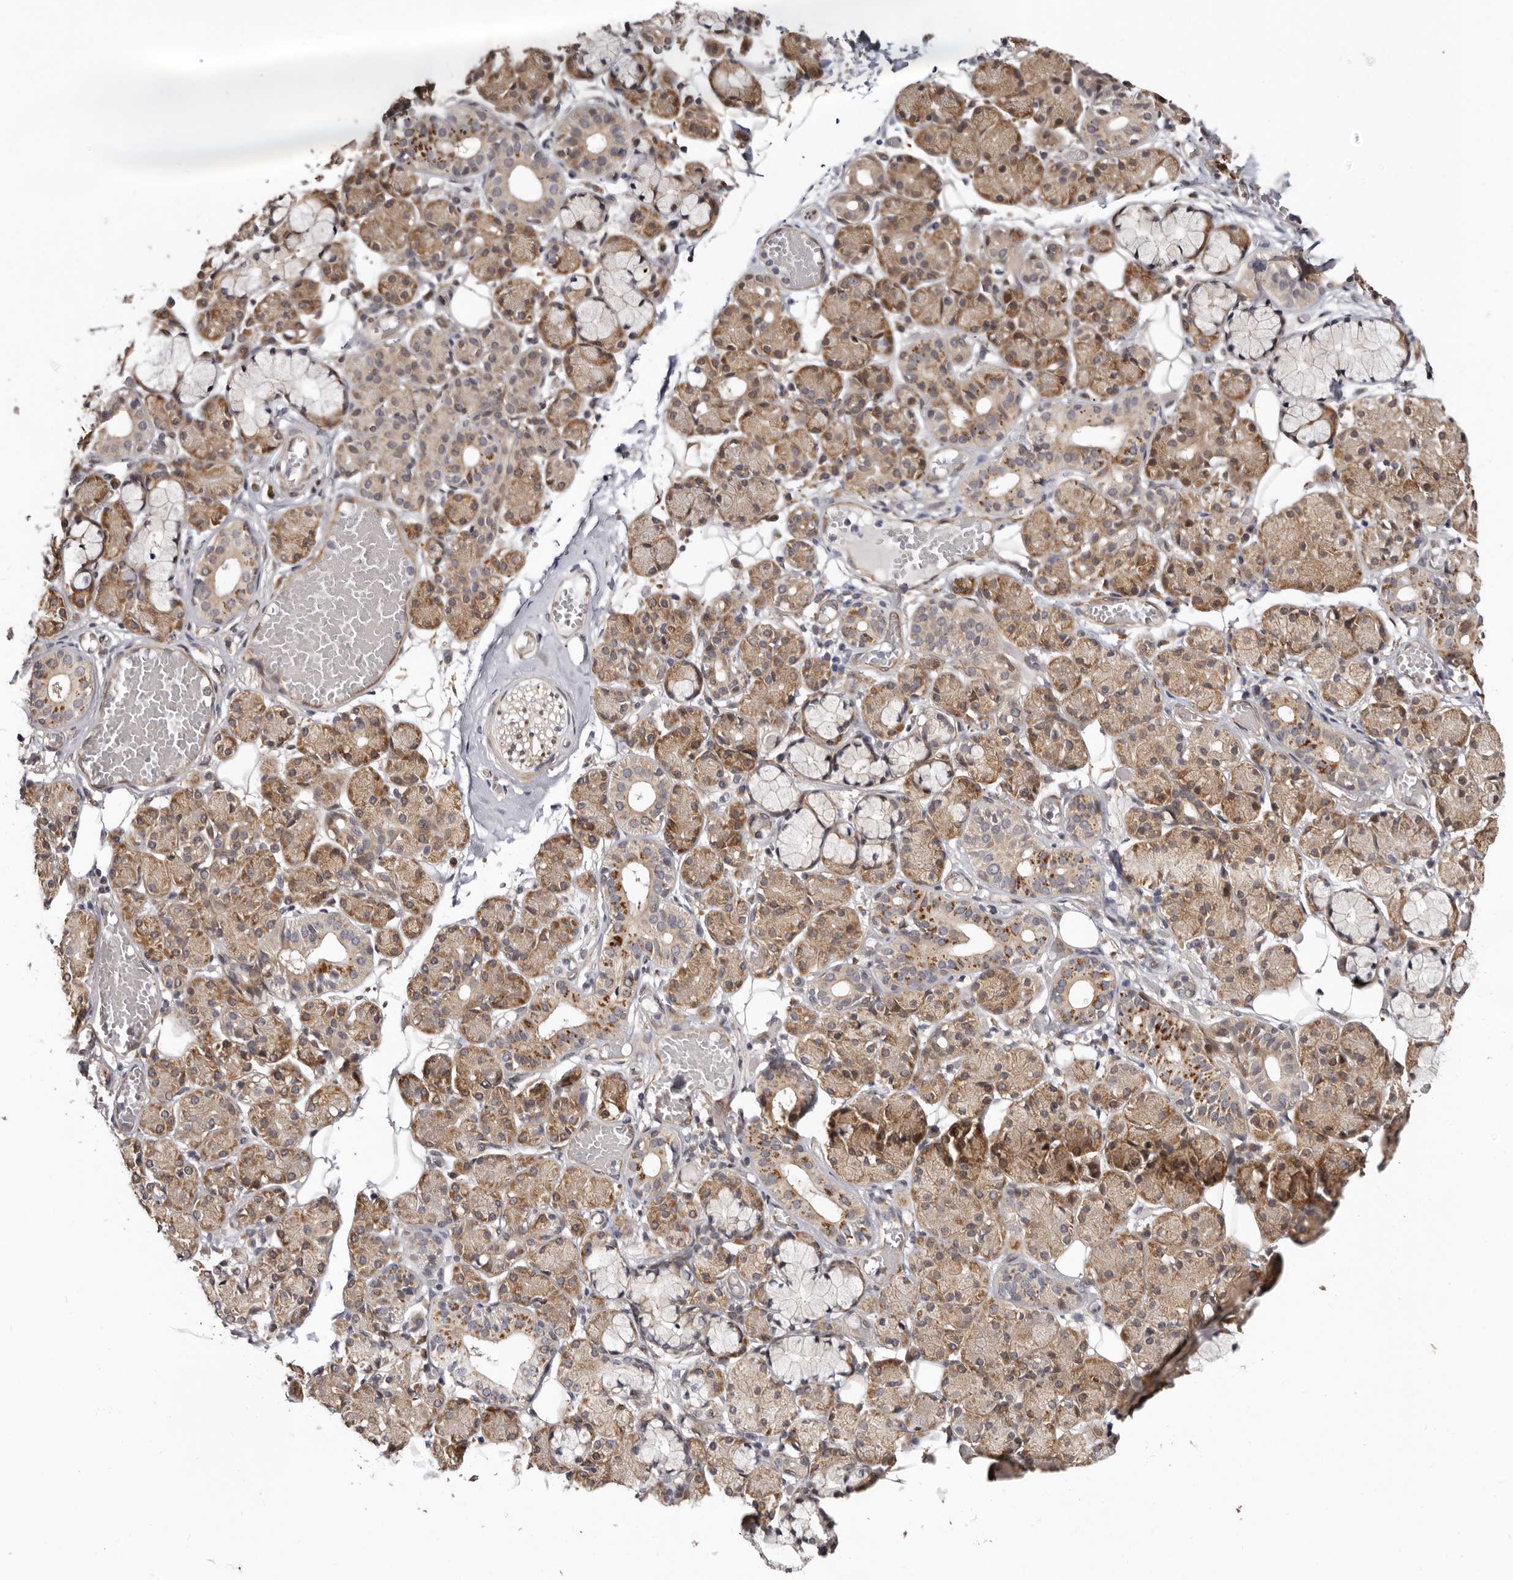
{"staining": {"intensity": "moderate", "quantity": "25%-75%", "location": "cytoplasmic/membranous"}, "tissue": "salivary gland", "cell_type": "Glandular cells", "image_type": "normal", "snomed": [{"axis": "morphology", "description": "Normal tissue, NOS"}, {"axis": "topography", "description": "Salivary gland"}], "caption": "A micrograph of salivary gland stained for a protein shows moderate cytoplasmic/membranous brown staining in glandular cells. The protein is stained brown, and the nuclei are stained in blue (DAB (3,3'-diaminobenzidine) IHC with brightfield microscopy, high magnification).", "gene": "SBDS", "patient": {"sex": "male", "age": 63}}